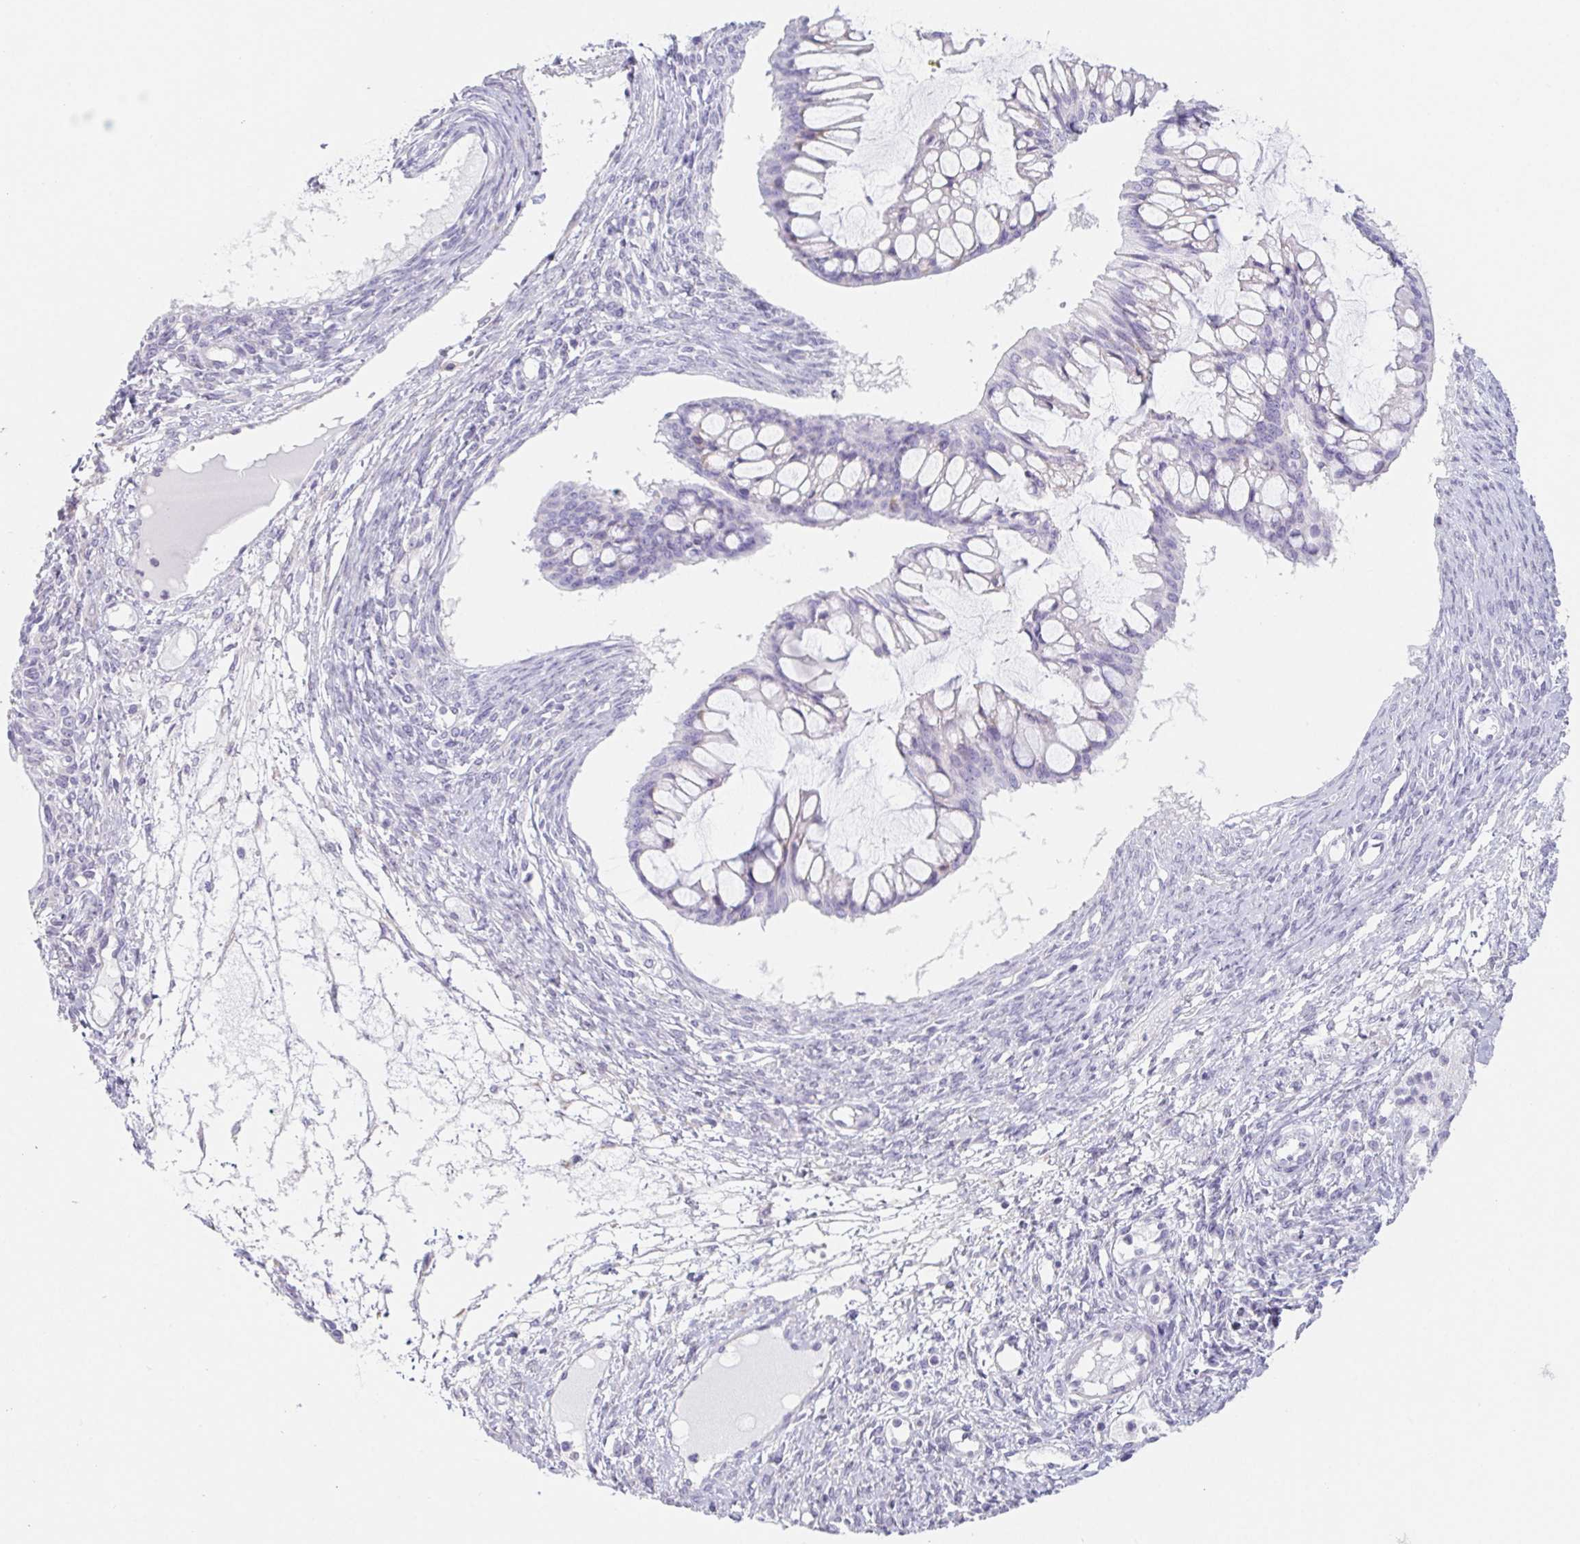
{"staining": {"intensity": "negative", "quantity": "none", "location": "none"}, "tissue": "ovarian cancer", "cell_type": "Tumor cells", "image_type": "cancer", "snomed": [{"axis": "morphology", "description": "Cystadenocarcinoma, mucinous, NOS"}, {"axis": "topography", "description": "Ovary"}], "caption": "Immunohistochemistry of ovarian mucinous cystadenocarcinoma exhibits no expression in tumor cells.", "gene": "HDGFL1", "patient": {"sex": "female", "age": 73}}